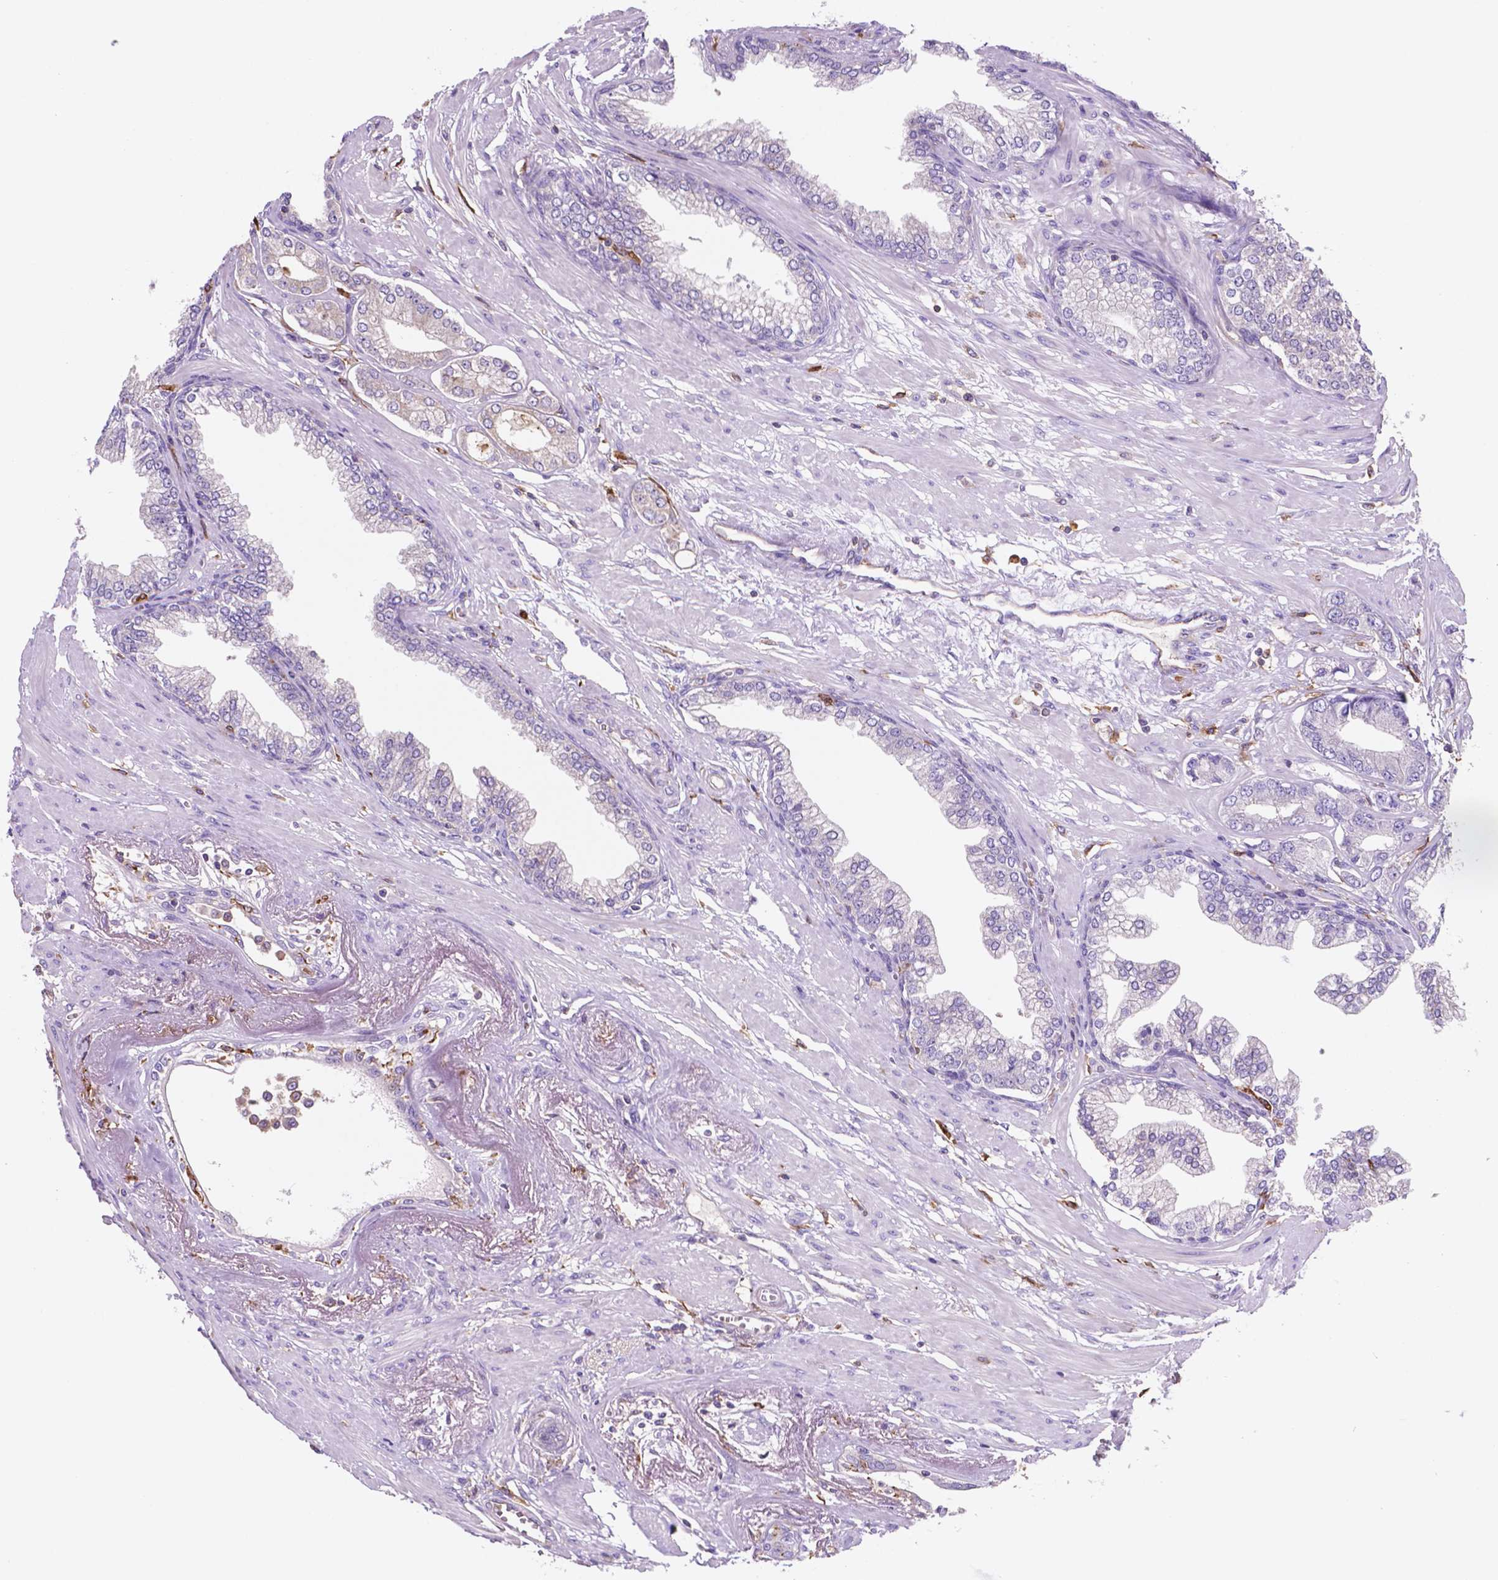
{"staining": {"intensity": "negative", "quantity": "none", "location": "none"}, "tissue": "prostate cancer", "cell_type": "Tumor cells", "image_type": "cancer", "snomed": [{"axis": "morphology", "description": "Adenocarcinoma, Low grade"}, {"axis": "topography", "description": "Prostate"}], "caption": "Prostate cancer was stained to show a protein in brown. There is no significant staining in tumor cells.", "gene": "MKRN2OS", "patient": {"sex": "male", "age": 60}}